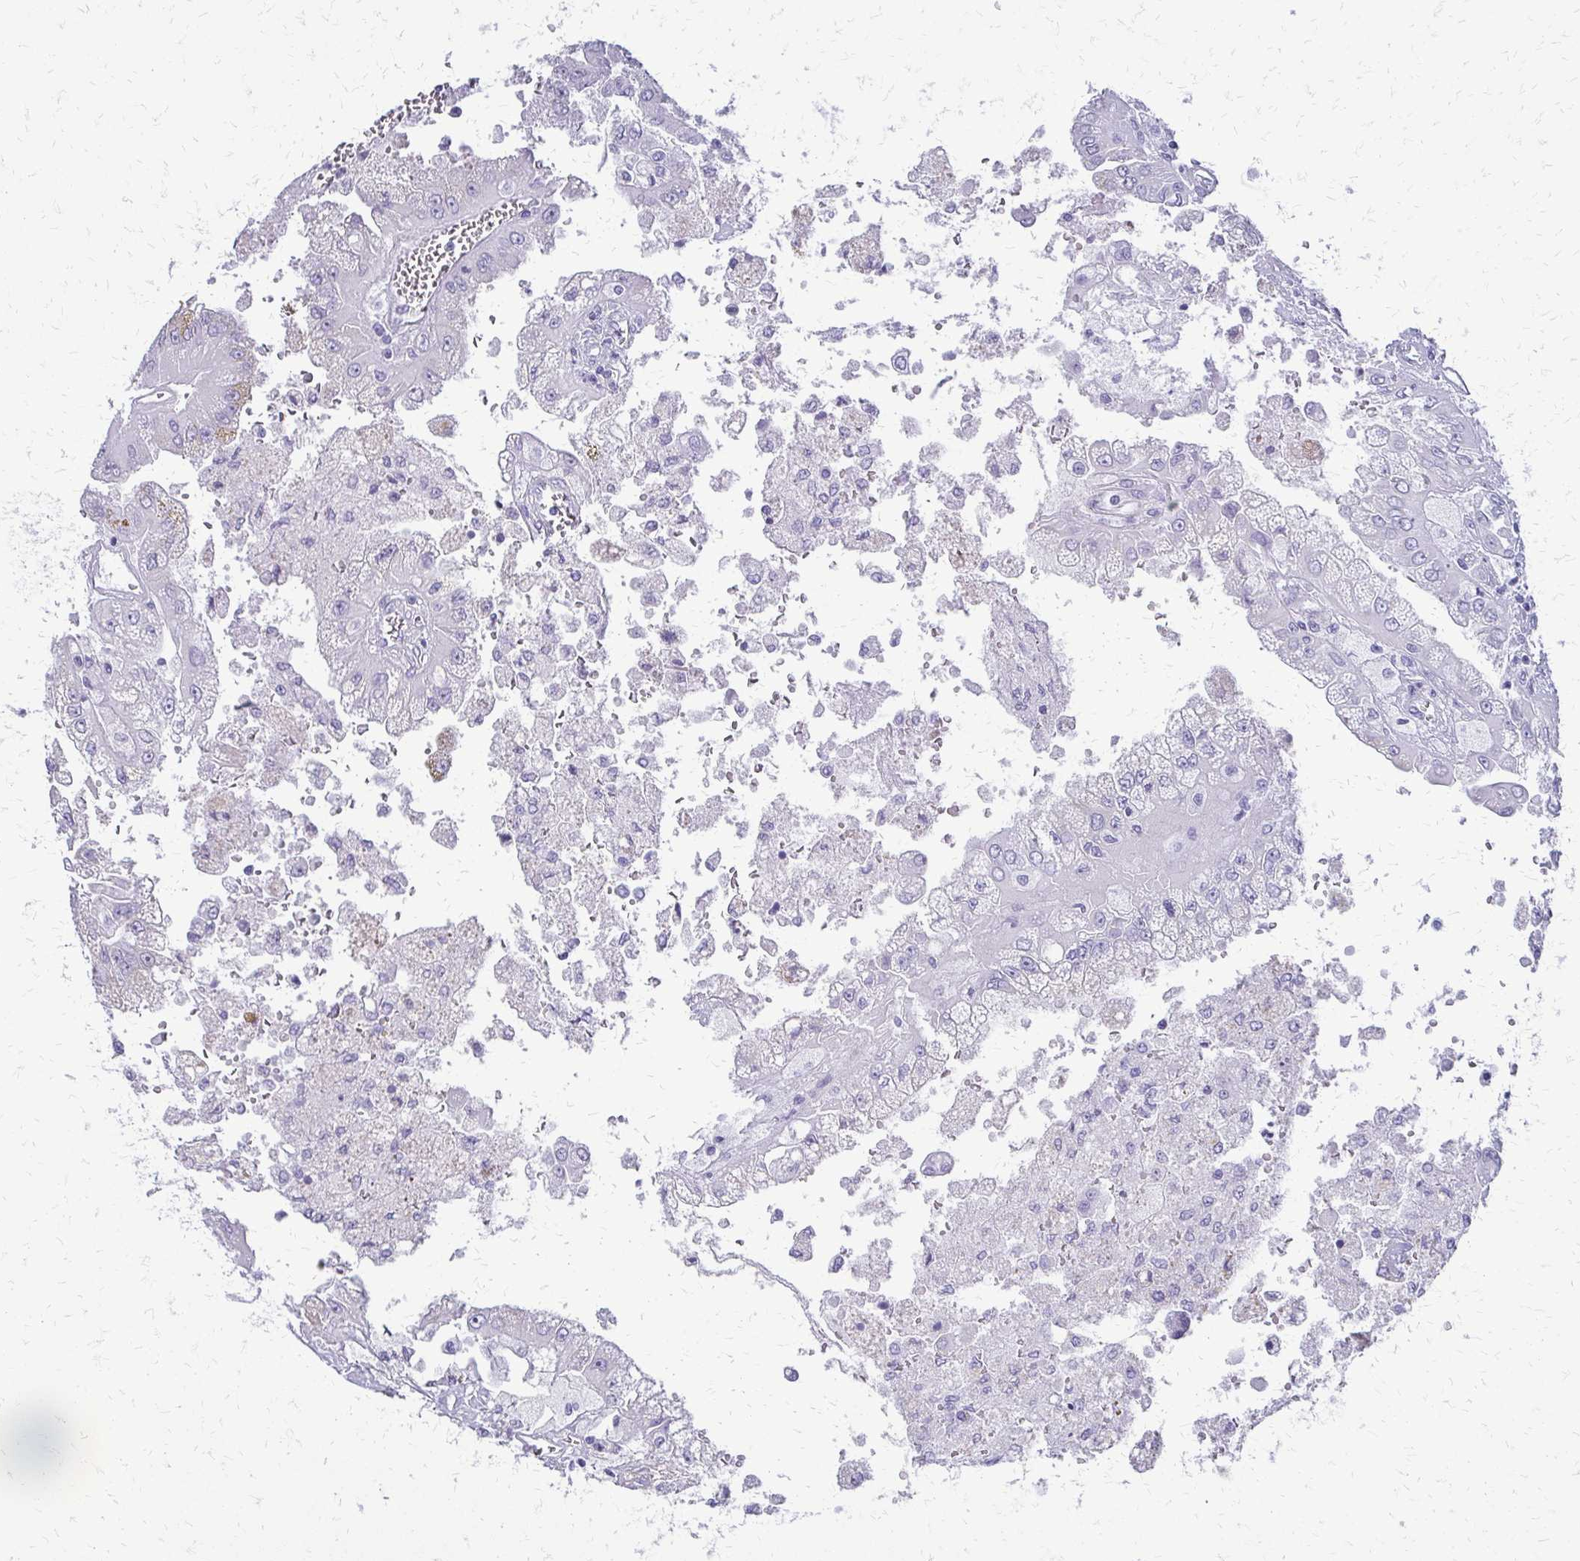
{"staining": {"intensity": "negative", "quantity": "none", "location": "none"}, "tissue": "renal cancer", "cell_type": "Tumor cells", "image_type": "cancer", "snomed": [{"axis": "morphology", "description": "Adenocarcinoma, NOS"}, {"axis": "topography", "description": "Kidney"}], "caption": "This is an immunohistochemistry (IHC) histopathology image of renal adenocarcinoma. There is no staining in tumor cells.", "gene": "FAM162B", "patient": {"sex": "male", "age": 58}}